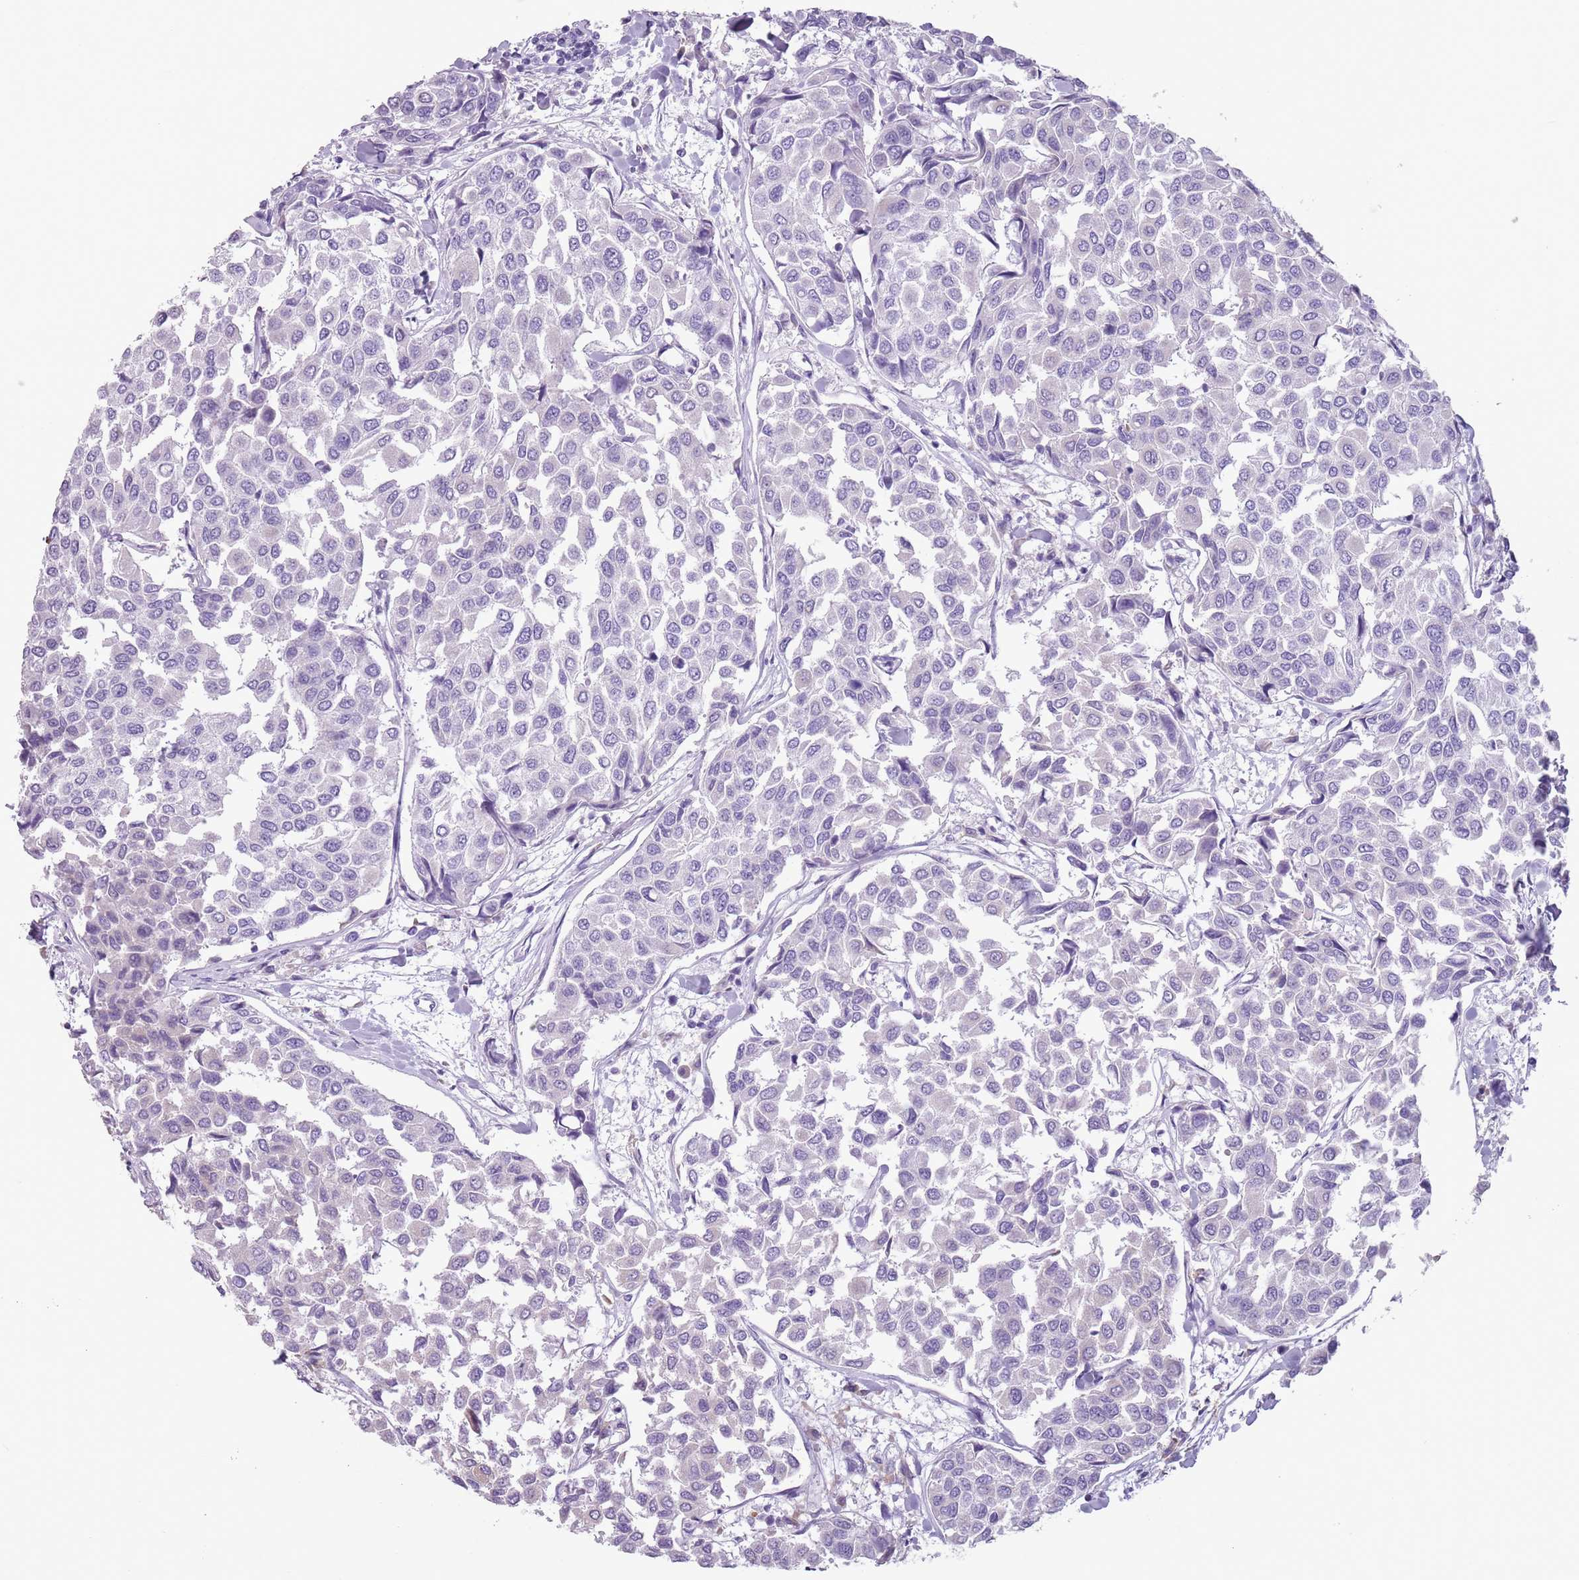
{"staining": {"intensity": "negative", "quantity": "none", "location": "none"}, "tissue": "breast cancer", "cell_type": "Tumor cells", "image_type": "cancer", "snomed": [{"axis": "morphology", "description": "Duct carcinoma"}, {"axis": "topography", "description": "Breast"}], "caption": "Immunohistochemistry (IHC) micrograph of neoplastic tissue: breast infiltrating ductal carcinoma stained with DAB (3,3'-diaminobenzidine) demonstrates no significant protein expression in tumor cells.", "gene": "HYOU1", "patient": {"sex": "female", "age": 55}}